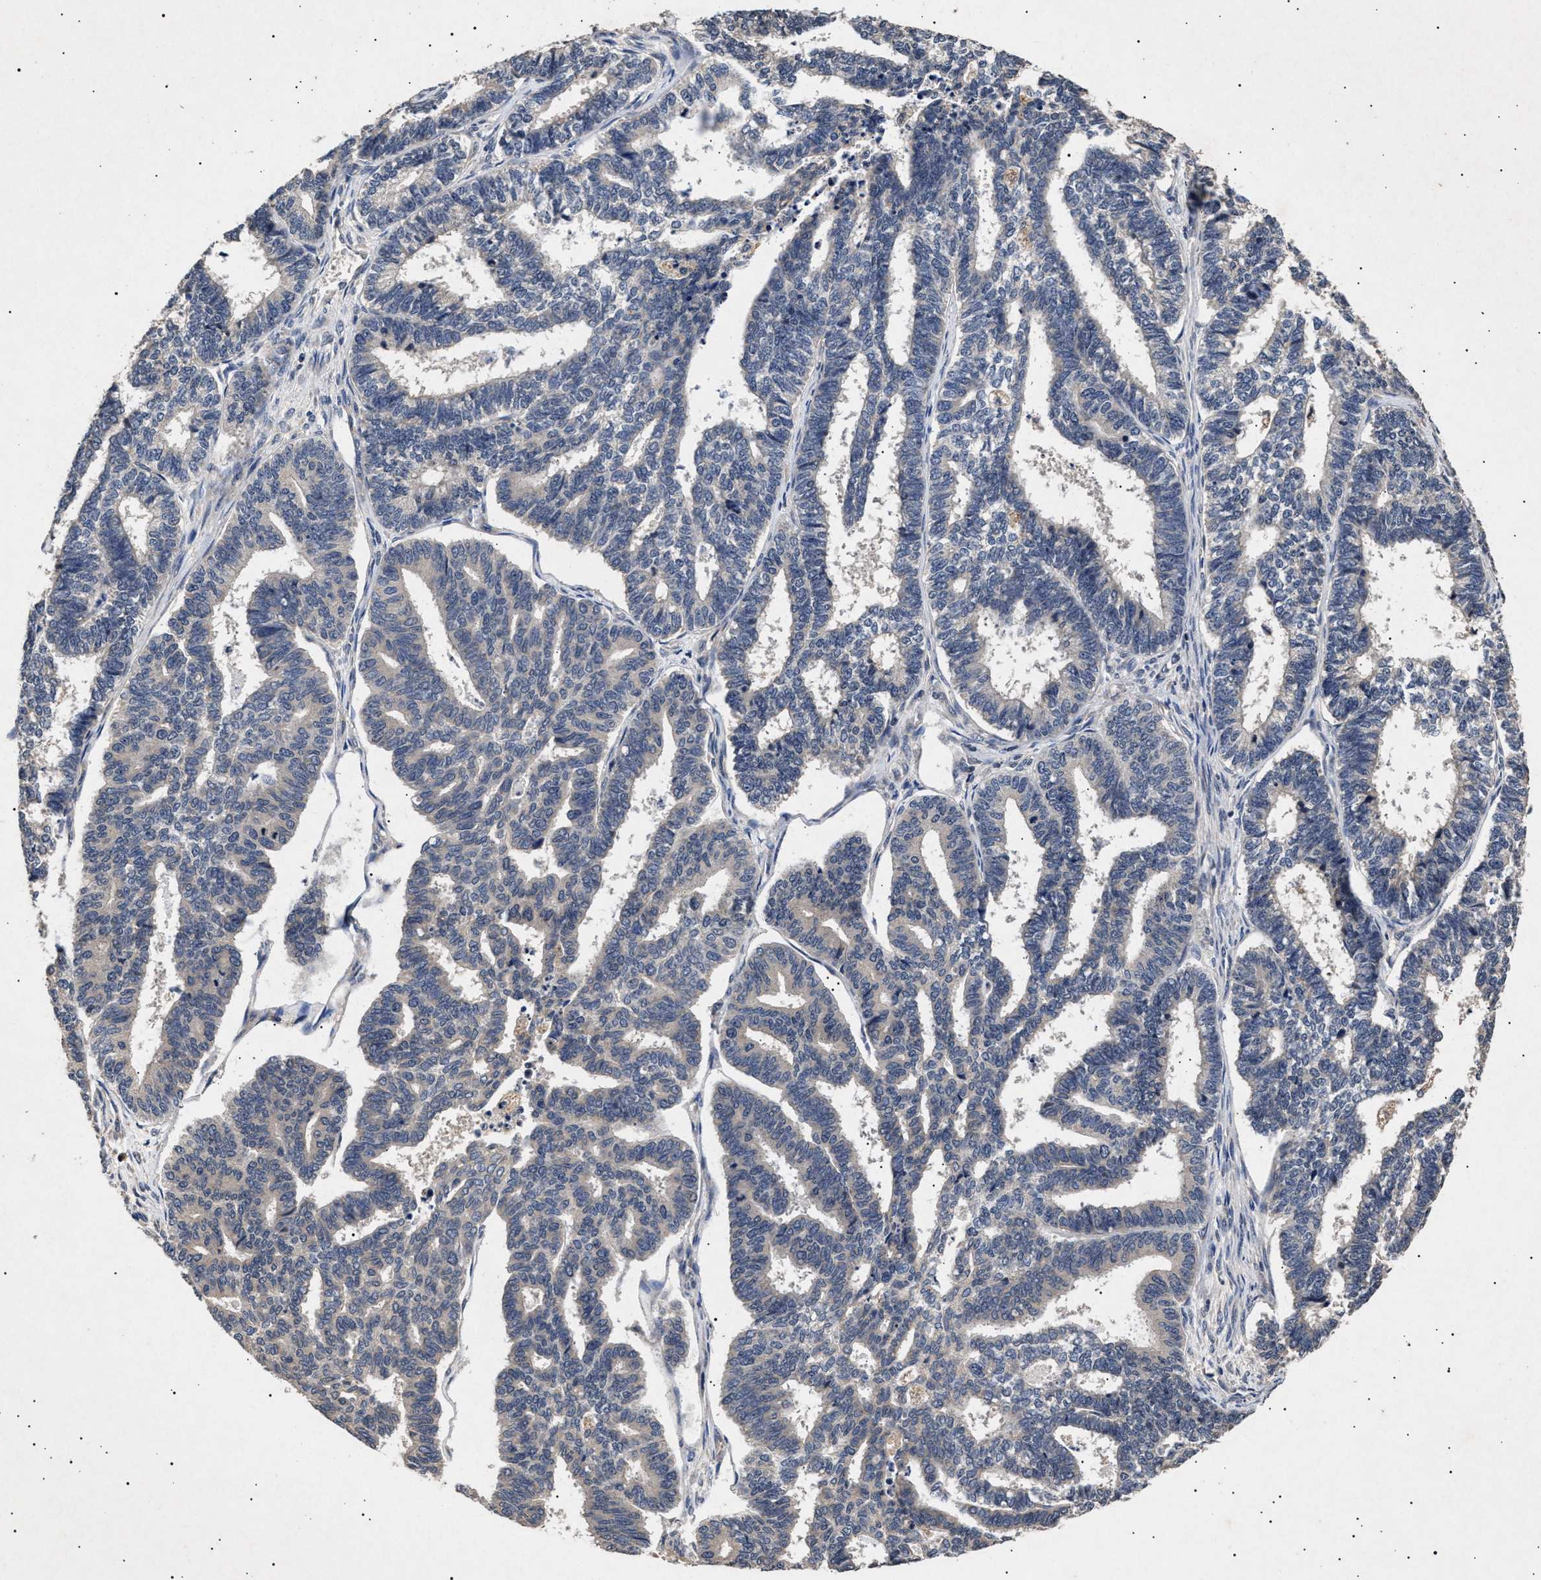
{"staining": {"intensity": "negative", "quantity": "none", "location": "none"}, "tissue": "endometrial cancer", "cell_type": "Tumor cells", "image_type": "cancer", "snomed": [{"axis": "morphology", "description": "Adenocarcinoma, NOS"}, {"axis": "topography", "description": "Endometrium"}], "caption": "This is a histopathology image of immunohistochemistry staining of endometrial cancer (adenocarcinoma), which shows no staining in tumor cells. (Stains: DAB (3,3'-diaminobenzidine) IHC with hematoxylin counter stain, Microscopy: brightfield microscopy at high magnification).", "gene": "ITGB5", "patient": {"sex": "female", "age": 70}}